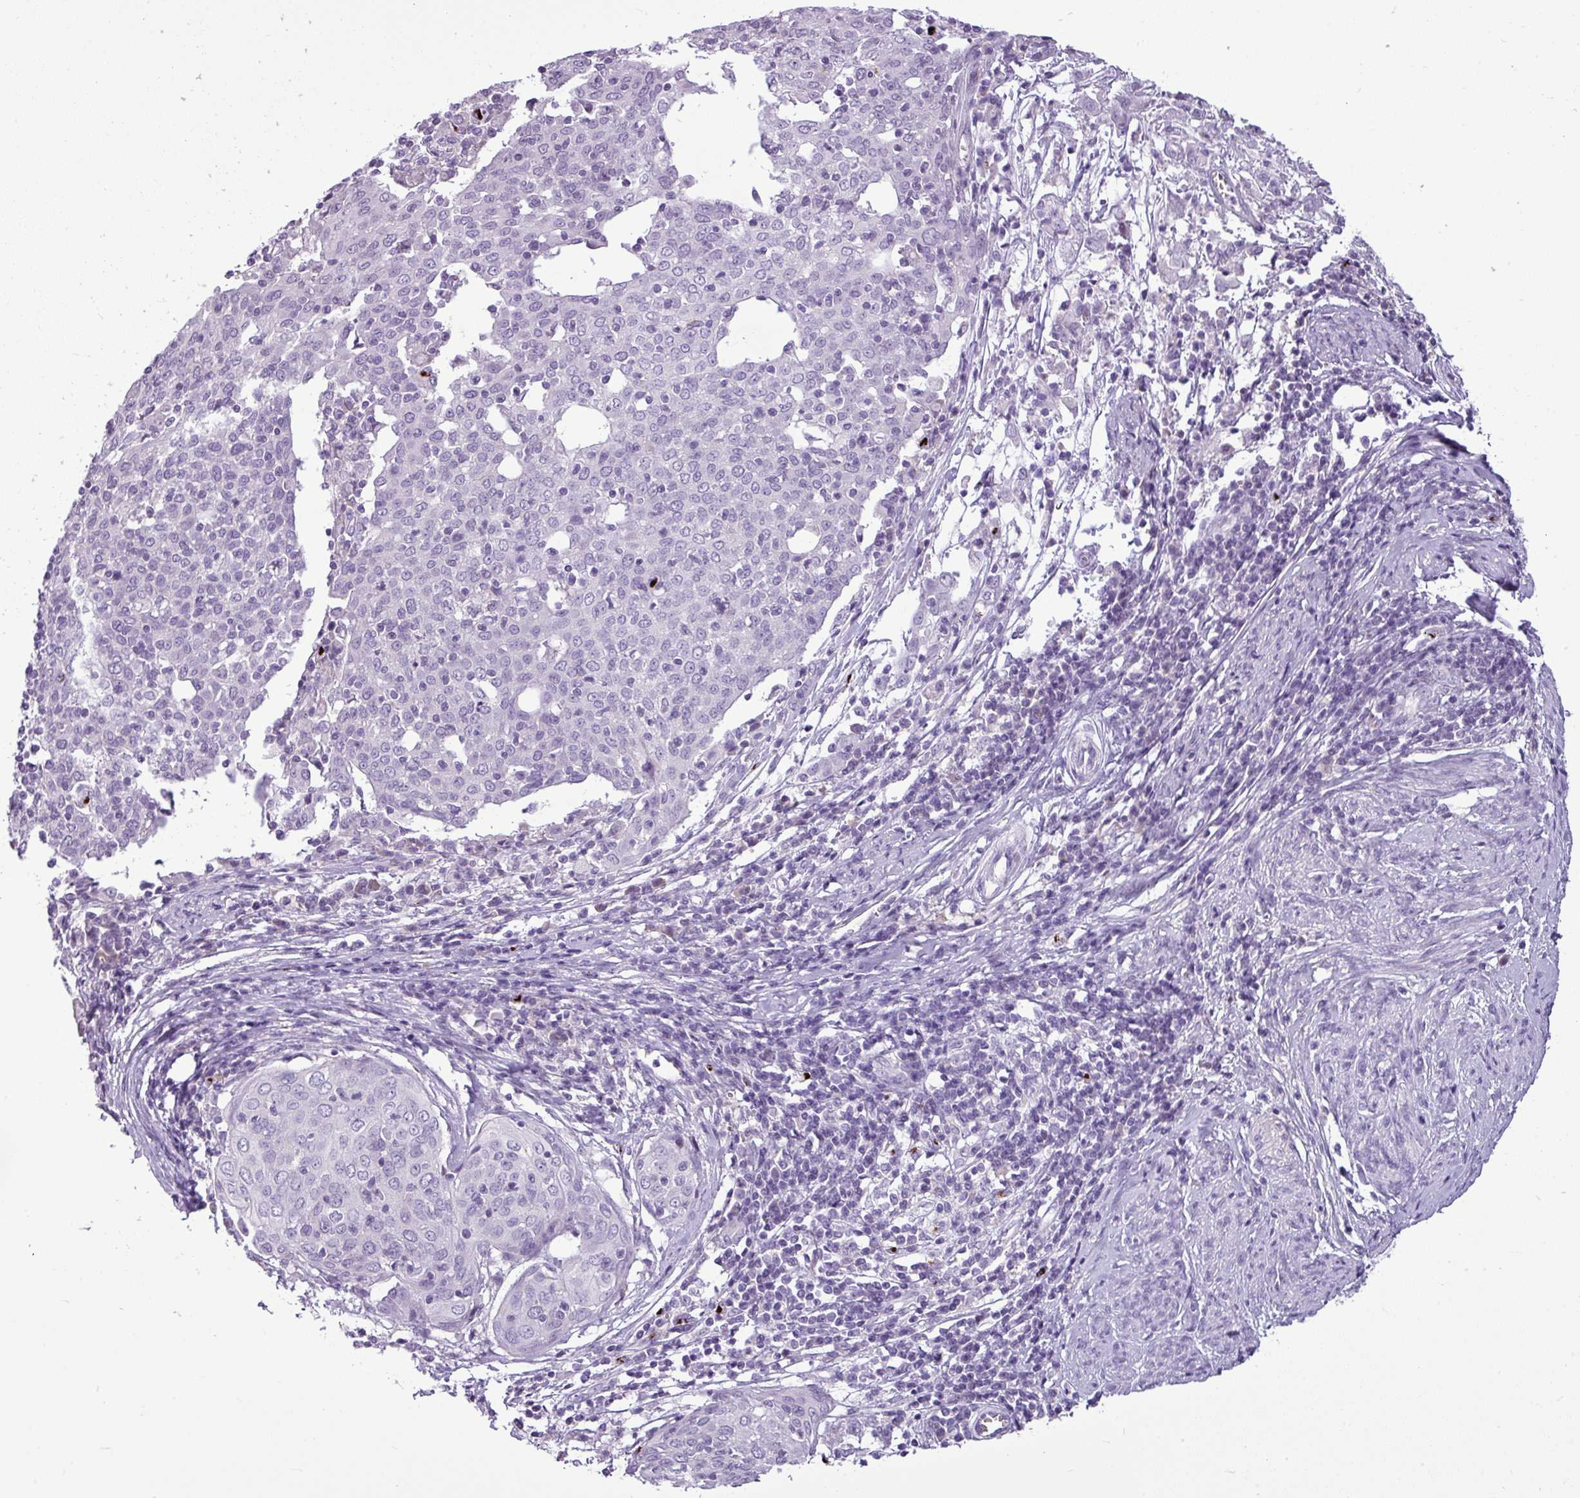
{"staining": {"intensity": "negative", "quantity": "none", "location": "none"}, "tissue": "cervical cancer", "cell_type": "Tumor cells", "image_type": "cancer", "snomed": [{"axis": "morphology", "description": "Squamous cell carcinoma, NOS"}, {"axis": "topography", "description": "Cervix"}], "caption": "Immunohistochemistry (IHC) histopathology image of human cervical cancer stained for a protein (brown), which exhibits no expression in tumor cells.", "gene": "IL17A", "patient": {"sex": "female", "age": 67}}